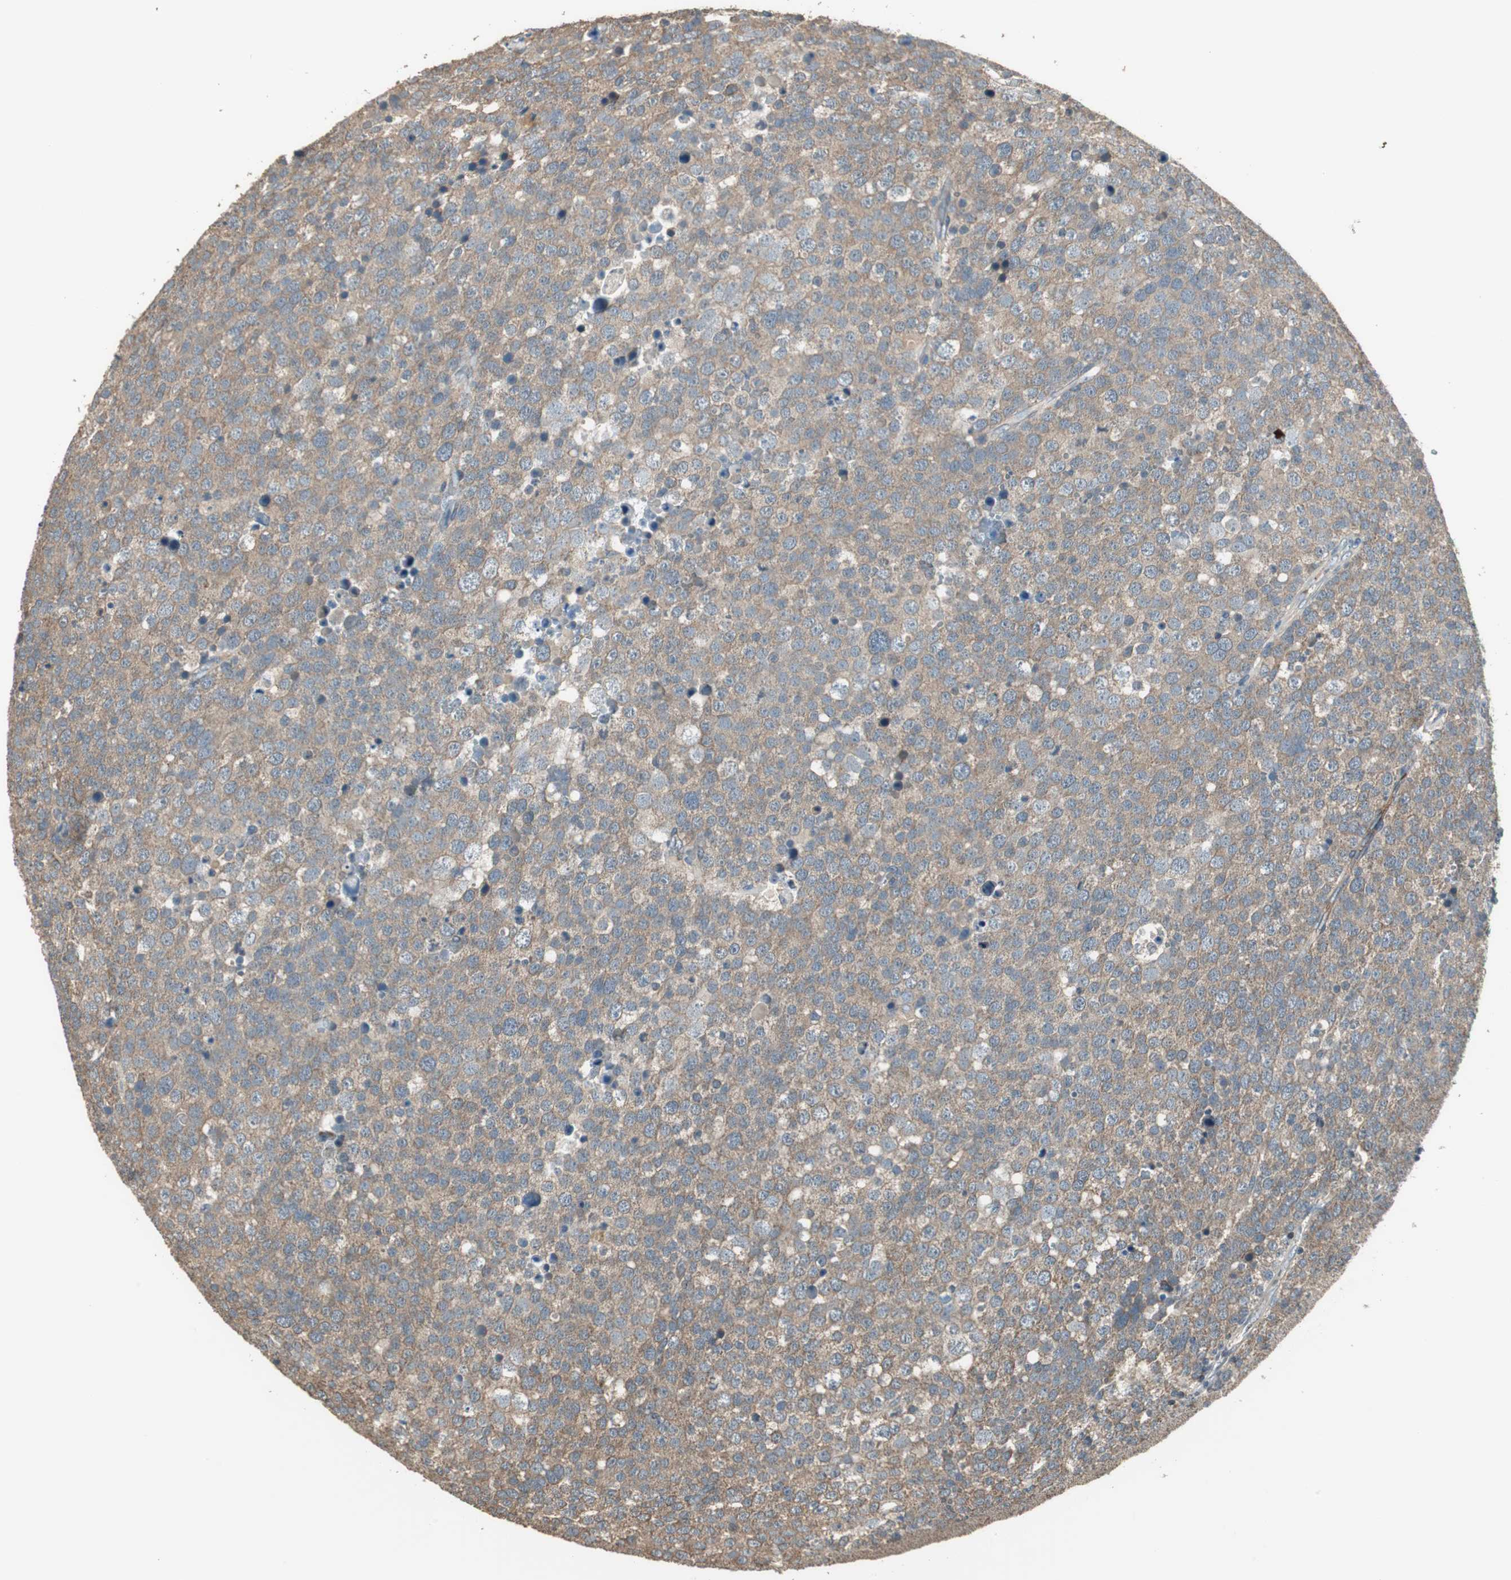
{"staining": {"intensity": "moderate", "quantity": ">75%", "location": "cytoplasmic/membranous"}, "tissue": "testis cancer", "cell_type": "Tumor cells", "image_type": "cancer", "snomed": [{"axis": "morphology", "description": "Seminoma, NOS"}, {"axis": "topography", "description": "Testis"}], "caption": "Immunohistochemistry (IHC) image of neoplastic tissue: testis cancer stained using IHC exhibits medium levels of moderate protein expression localized specifically in the cytoplasmic/membranous of tumor cells, appearing as a cytoplasmic/membranous brown color.", "gene": "MSTO1", "patient": {"sex": "male", "age": 71}}